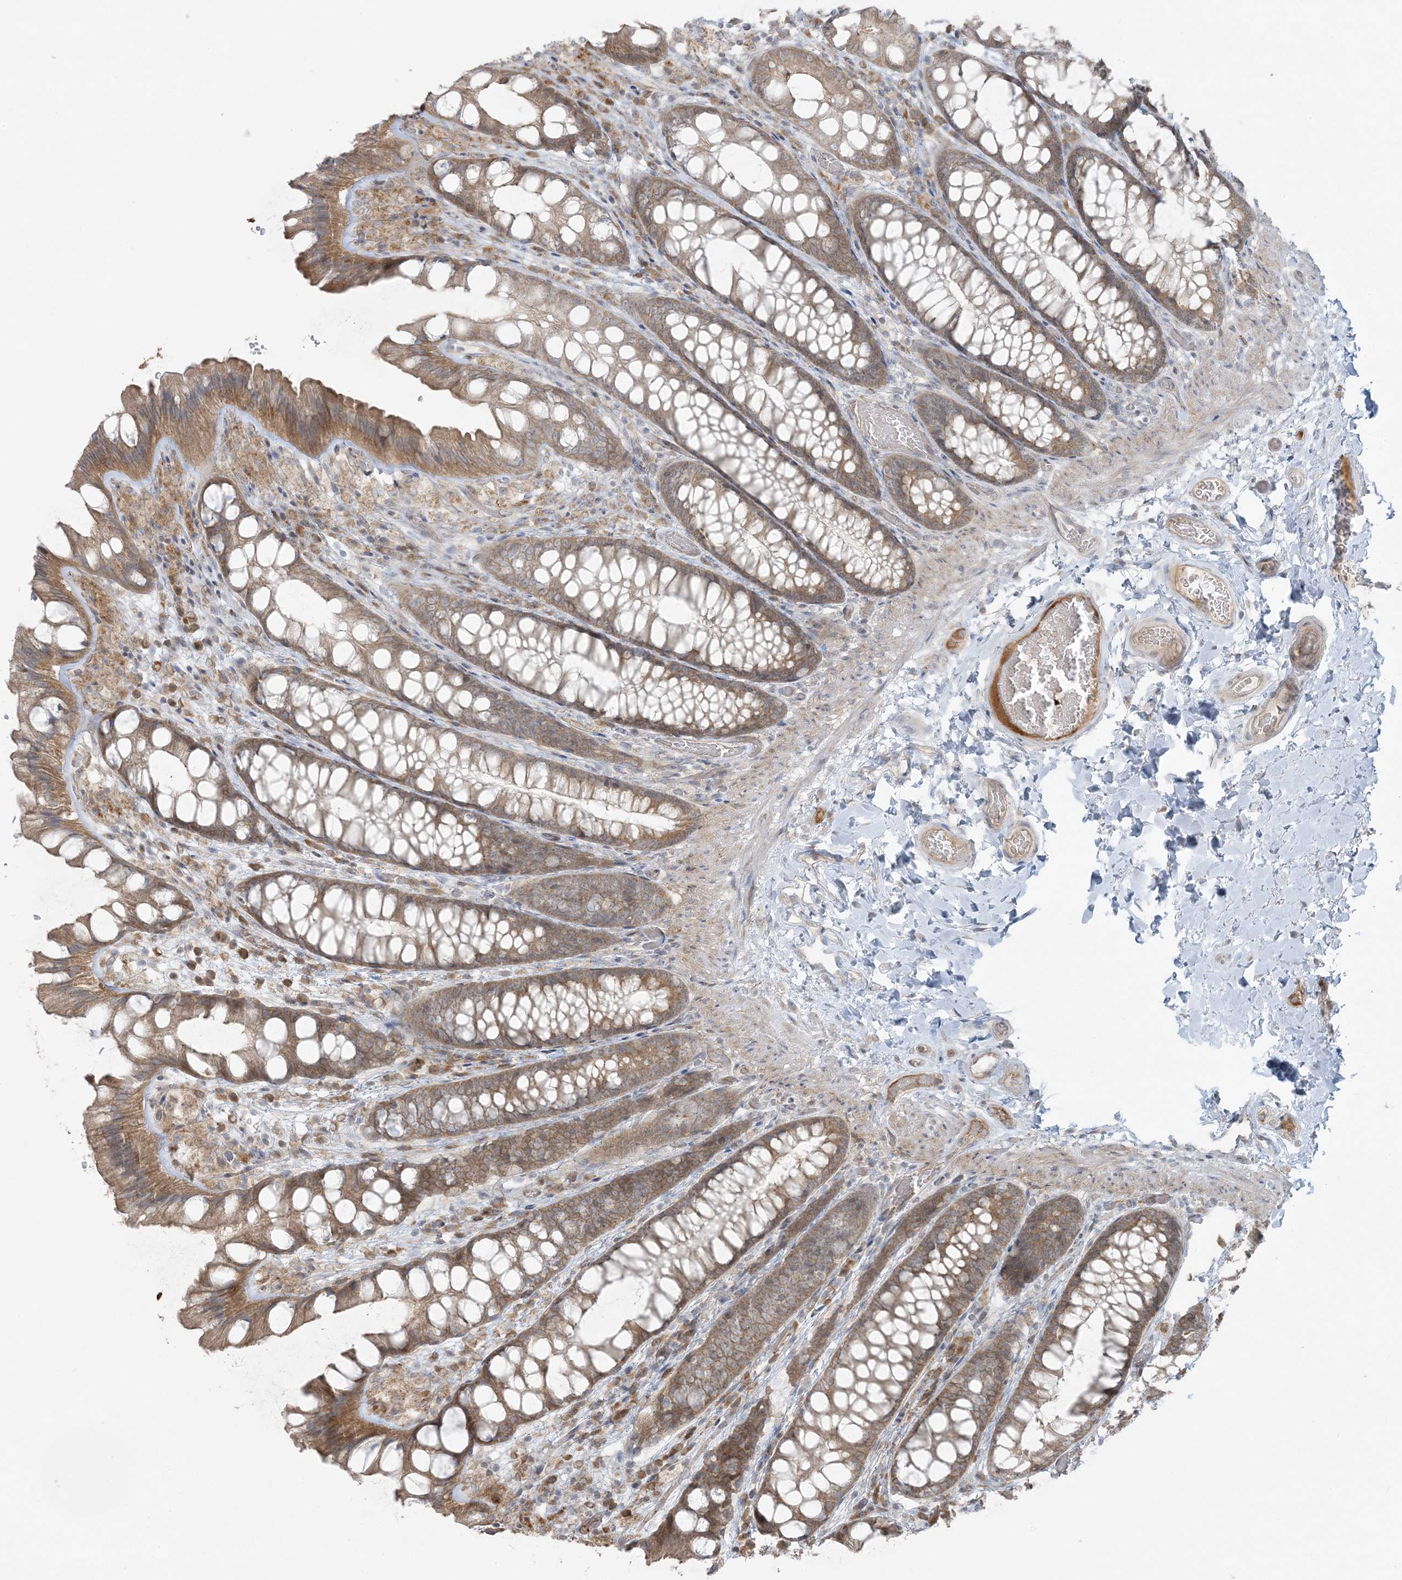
{"staining": {"intensity": "moderate", "quantity": ">75%", "location": "cytoplasmic/membranous"}, "tissue": "colon", "cell_type": "Endothelial cells", "image_type": "normal", "snomed": [{"axis": "morphology", "description": "Normal tissue, NOS"}, {"axis": "topography", "description": "Colon"}], "caption": "Protein analysis of normal colon shows moderate cytoplasmic/membranous positivity in approximately >75% of endothelial cells. (DAB IHC, brown staining for protein, blue staining for nuclei).", "gene": "ZNF263", "patient": {"sex": "male", "age": 47}}